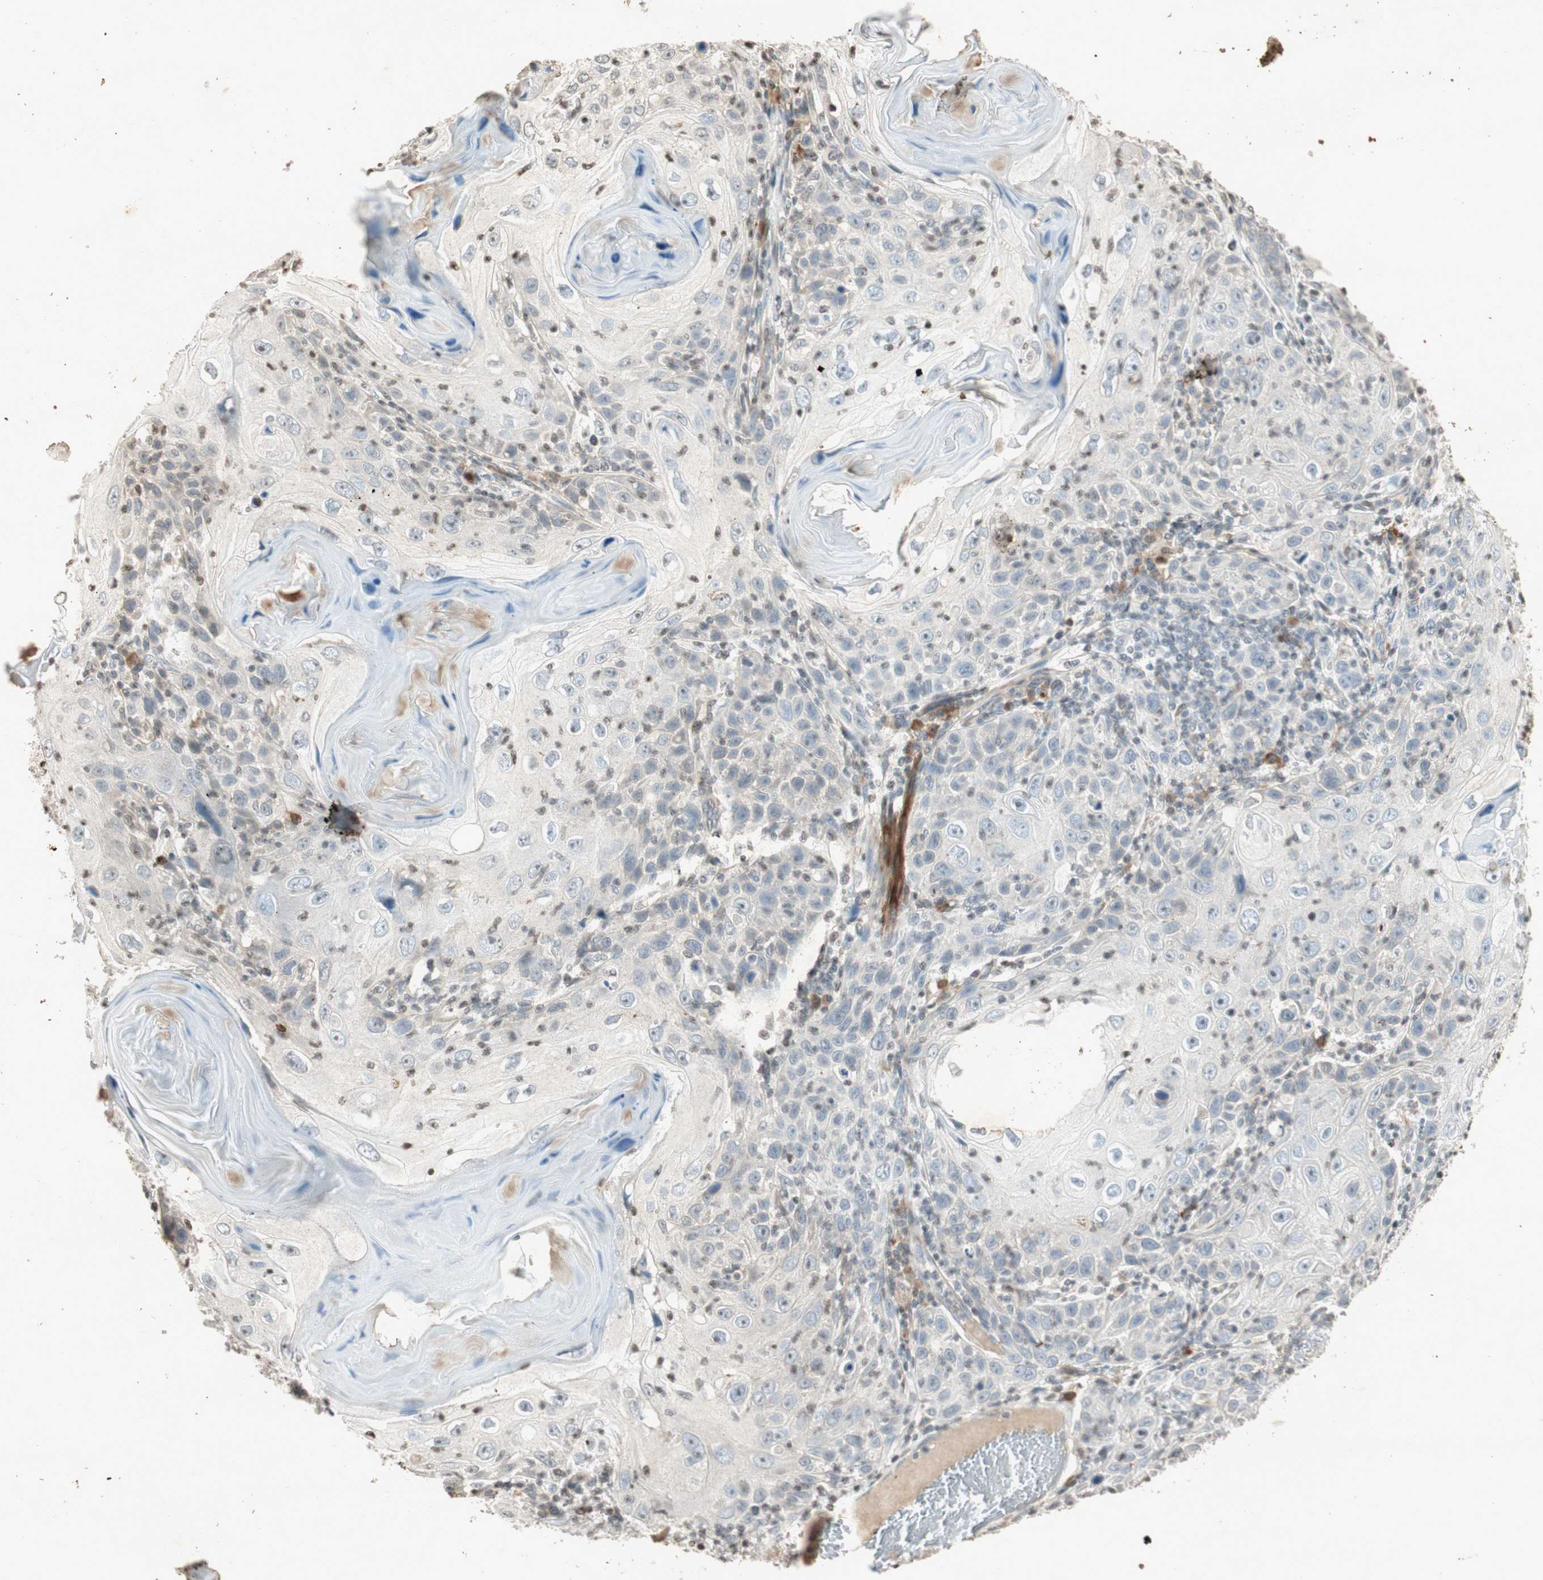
{"staining": {"intensity": "negative", "quantity": "none", "location": "none"}, "tissue": "skin cancer", "cell_type": "Tumor cells", "image_type": "cancer", "snomed": [{"axis": "morphology", "description": "Squamous cell carcinoma, NOS"}, {"axis": "topography", "description": "Skin"}], "caption": "Immunohistochemistry histopathology image of skin cancer stained for a protein (brown), which reveals no staining in tumor cells. (DAB (3,3'-diaminobenzidine) IHC visualized using brightfield microscopy, high magnification).", "gene": "PRKG1", "patient": {"sex": "female", "age": 88}}